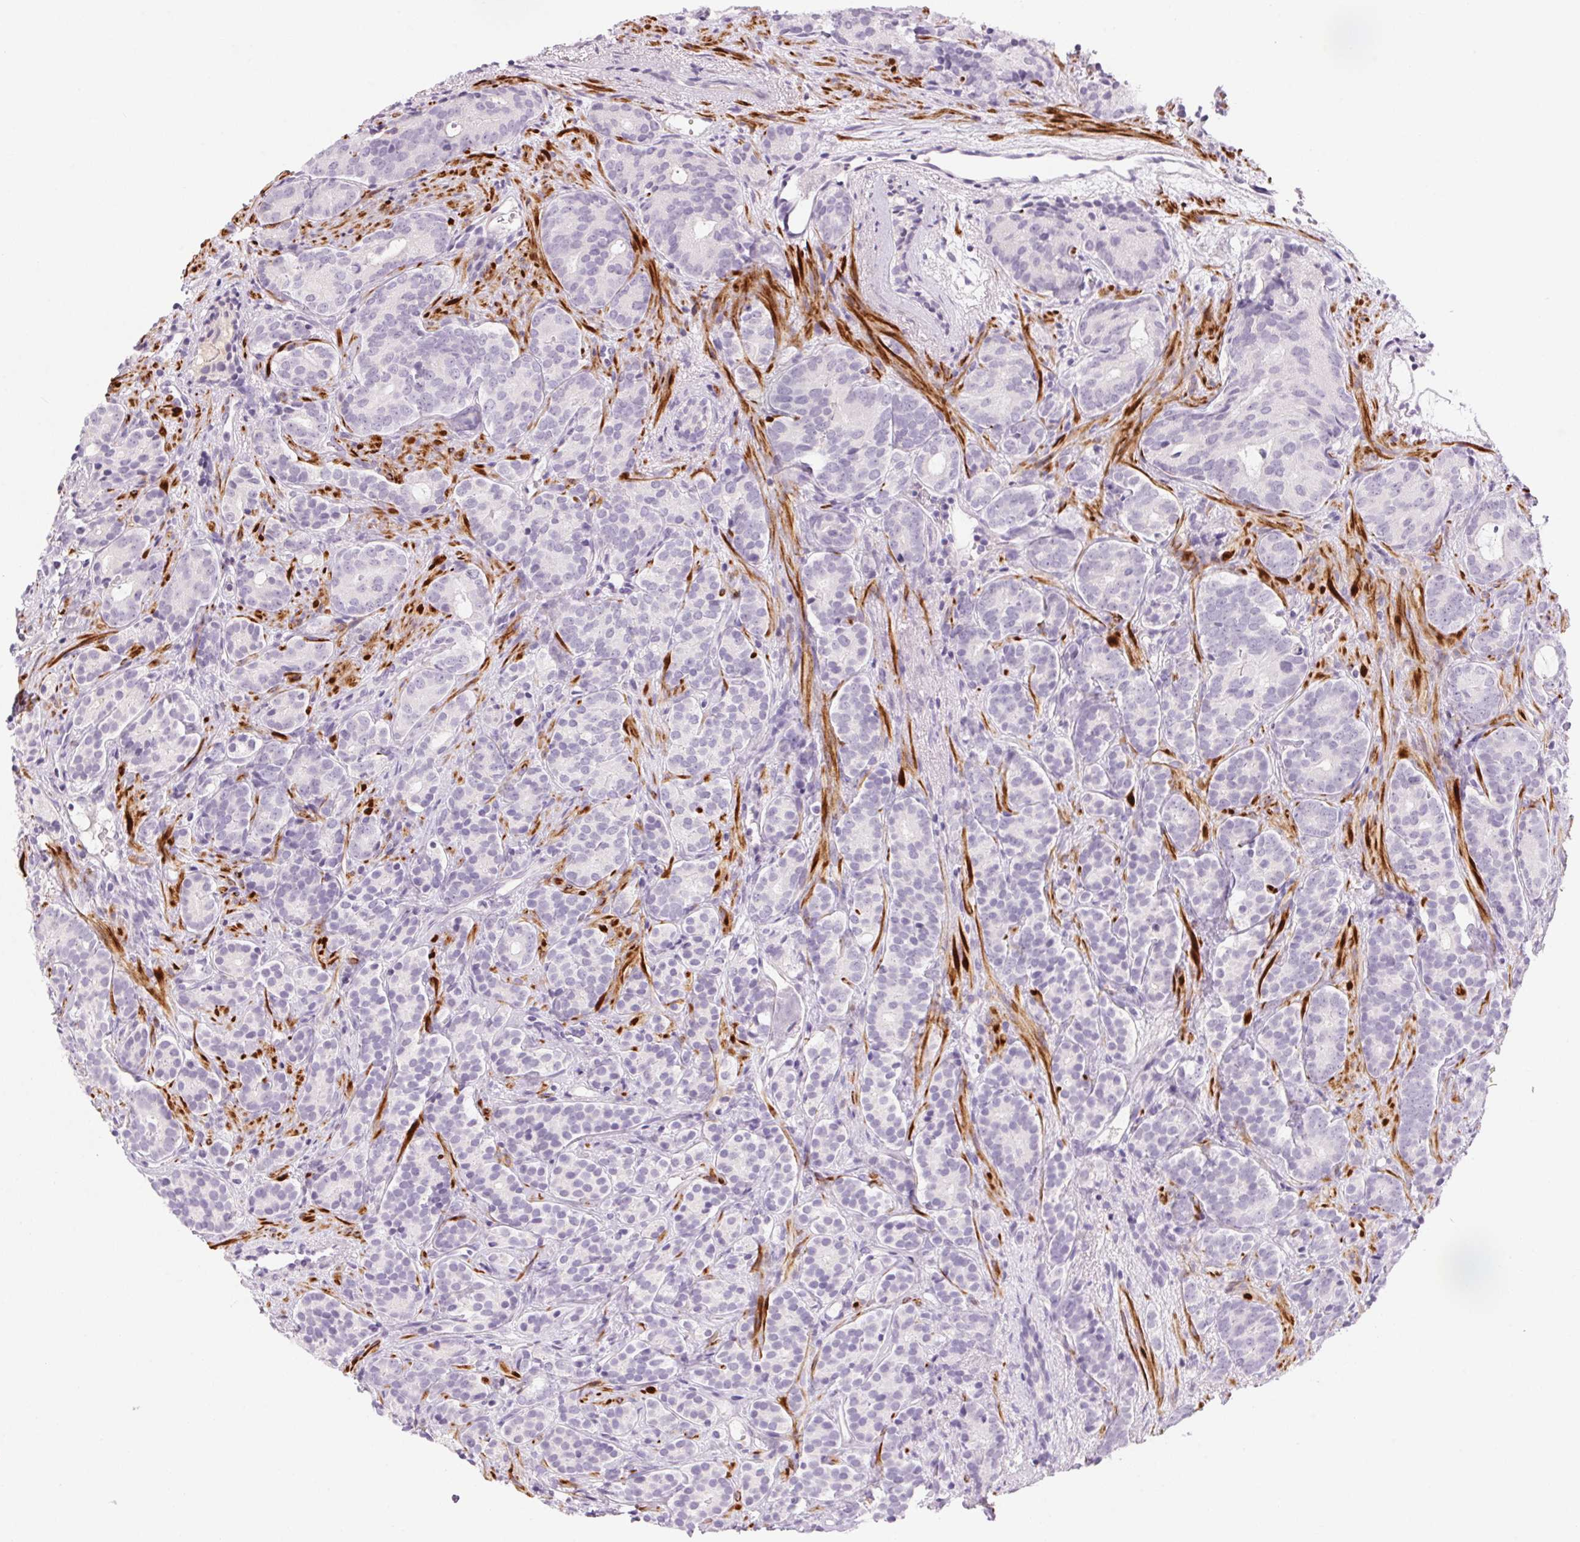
{"staining": {"intensity": "negative", "quantity": "none", "location": "none"}, "tissue": "prostate cancer", "cell_type": "Tumor cells", "image_type": "cancer", "snomed": [{"axis": "morphology", "description": "Adenocarcinoma, High grade"}, {"axis": "topography", "description": "Prostate"}], "caption": "High-grade adenocarcinoma (prostate) was stained to show a protein in brown. There is no significant staining in tumor cells.", "gene": "ECPAS", "patient": {"sex": "male", "age": 84}}